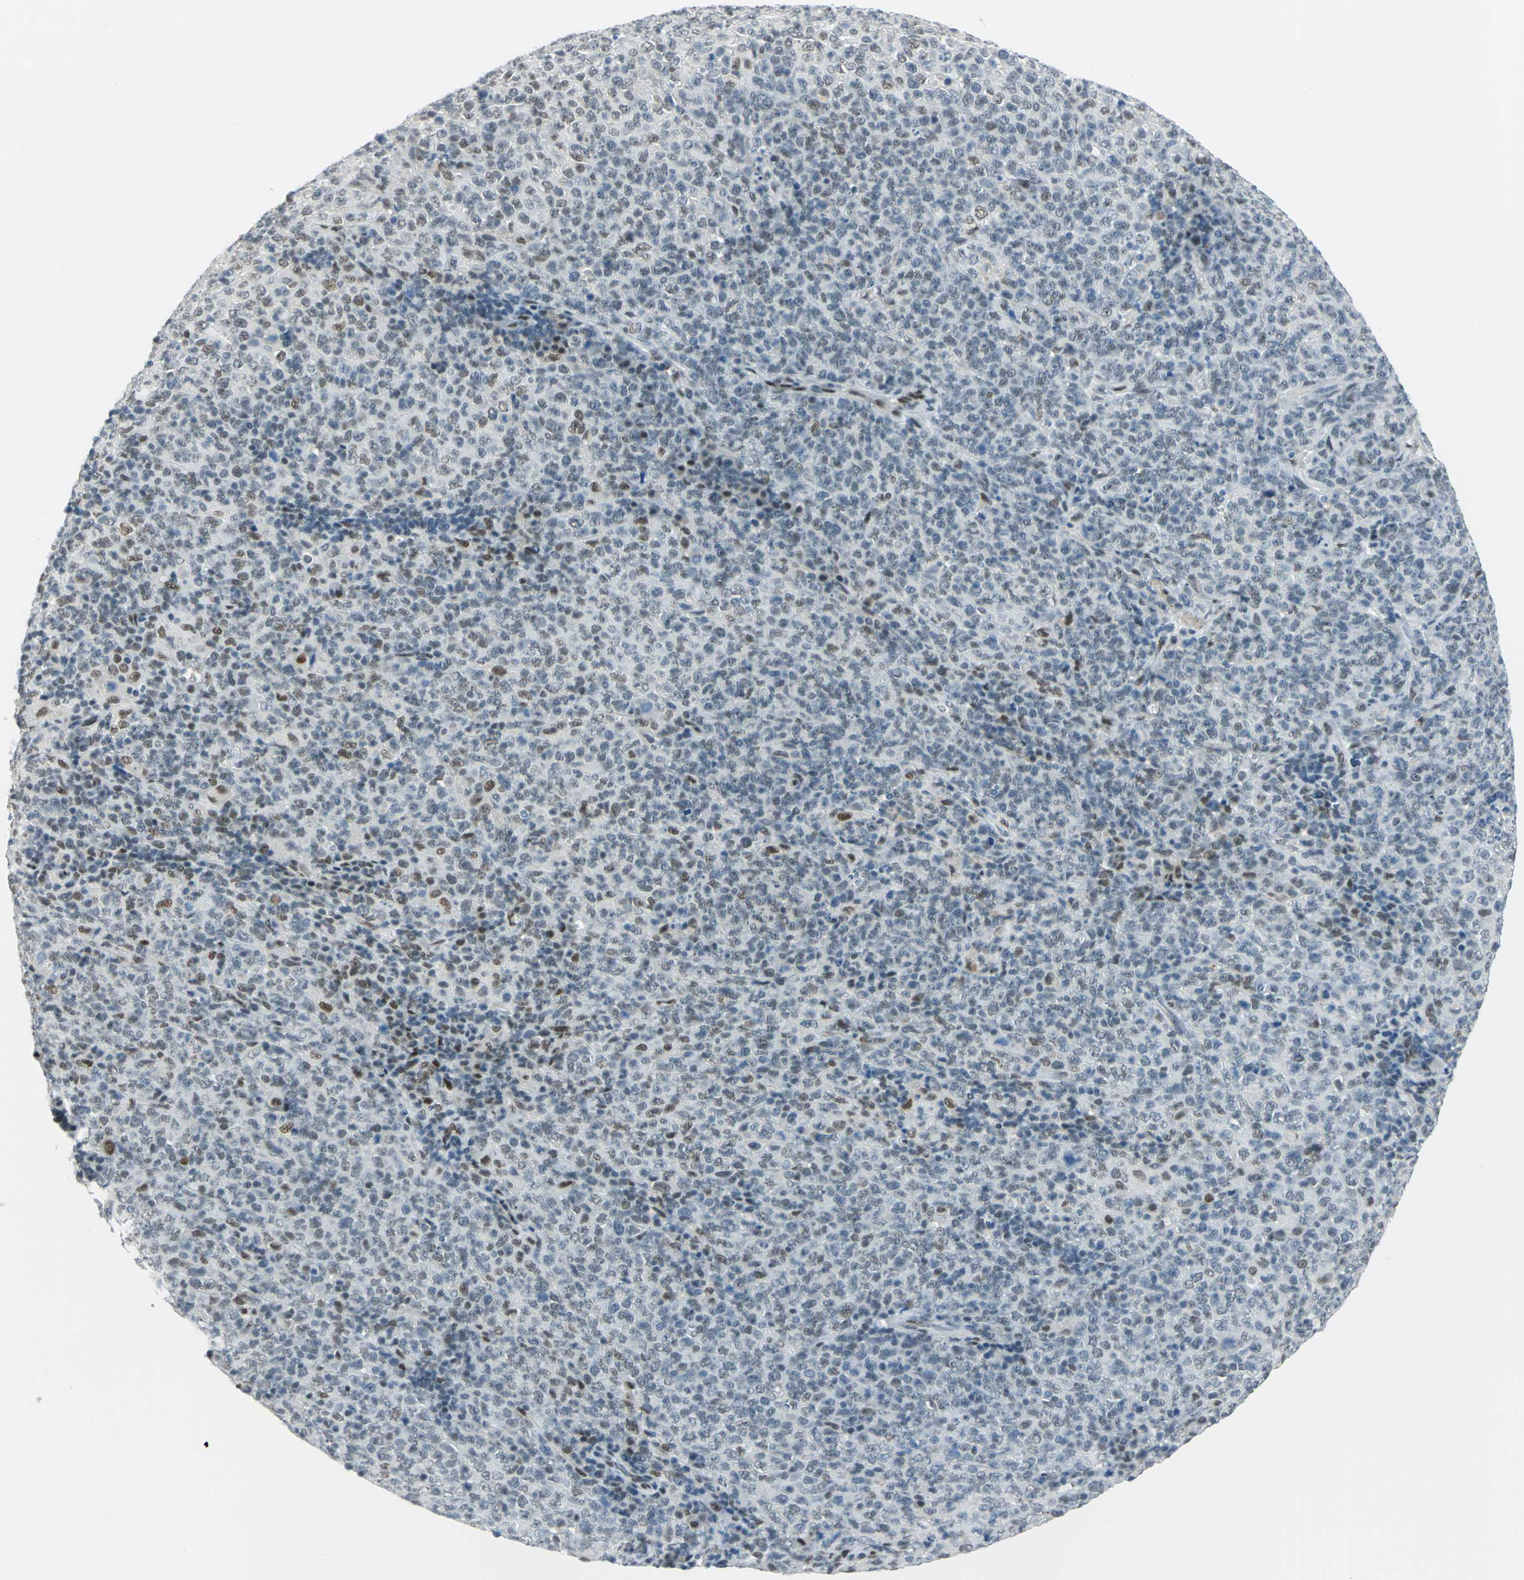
{"staining": {"intensity": "weak", "quantity": "<25%", "location": "nuclear"}, "tissue": "lymphoma", "cell_type": "Tumor cells", "image_type": "cancer", "snomed": [{"axis": "morphology", "description": "Malignant lymphoma, non-Hodgkin's type, High grade"}, {"axis": "topography", "description": "Tonsil"}], "caption": "Tumor cells show no significant expression in malignant lymphoma, non-Hodgkin's type (high-grade). (DAB (3,3'-diaminobenzidine) immunohistochemistry, high magnification).", "gene": "MTMR10", "patient": {"sex": "female", "age": 36}}